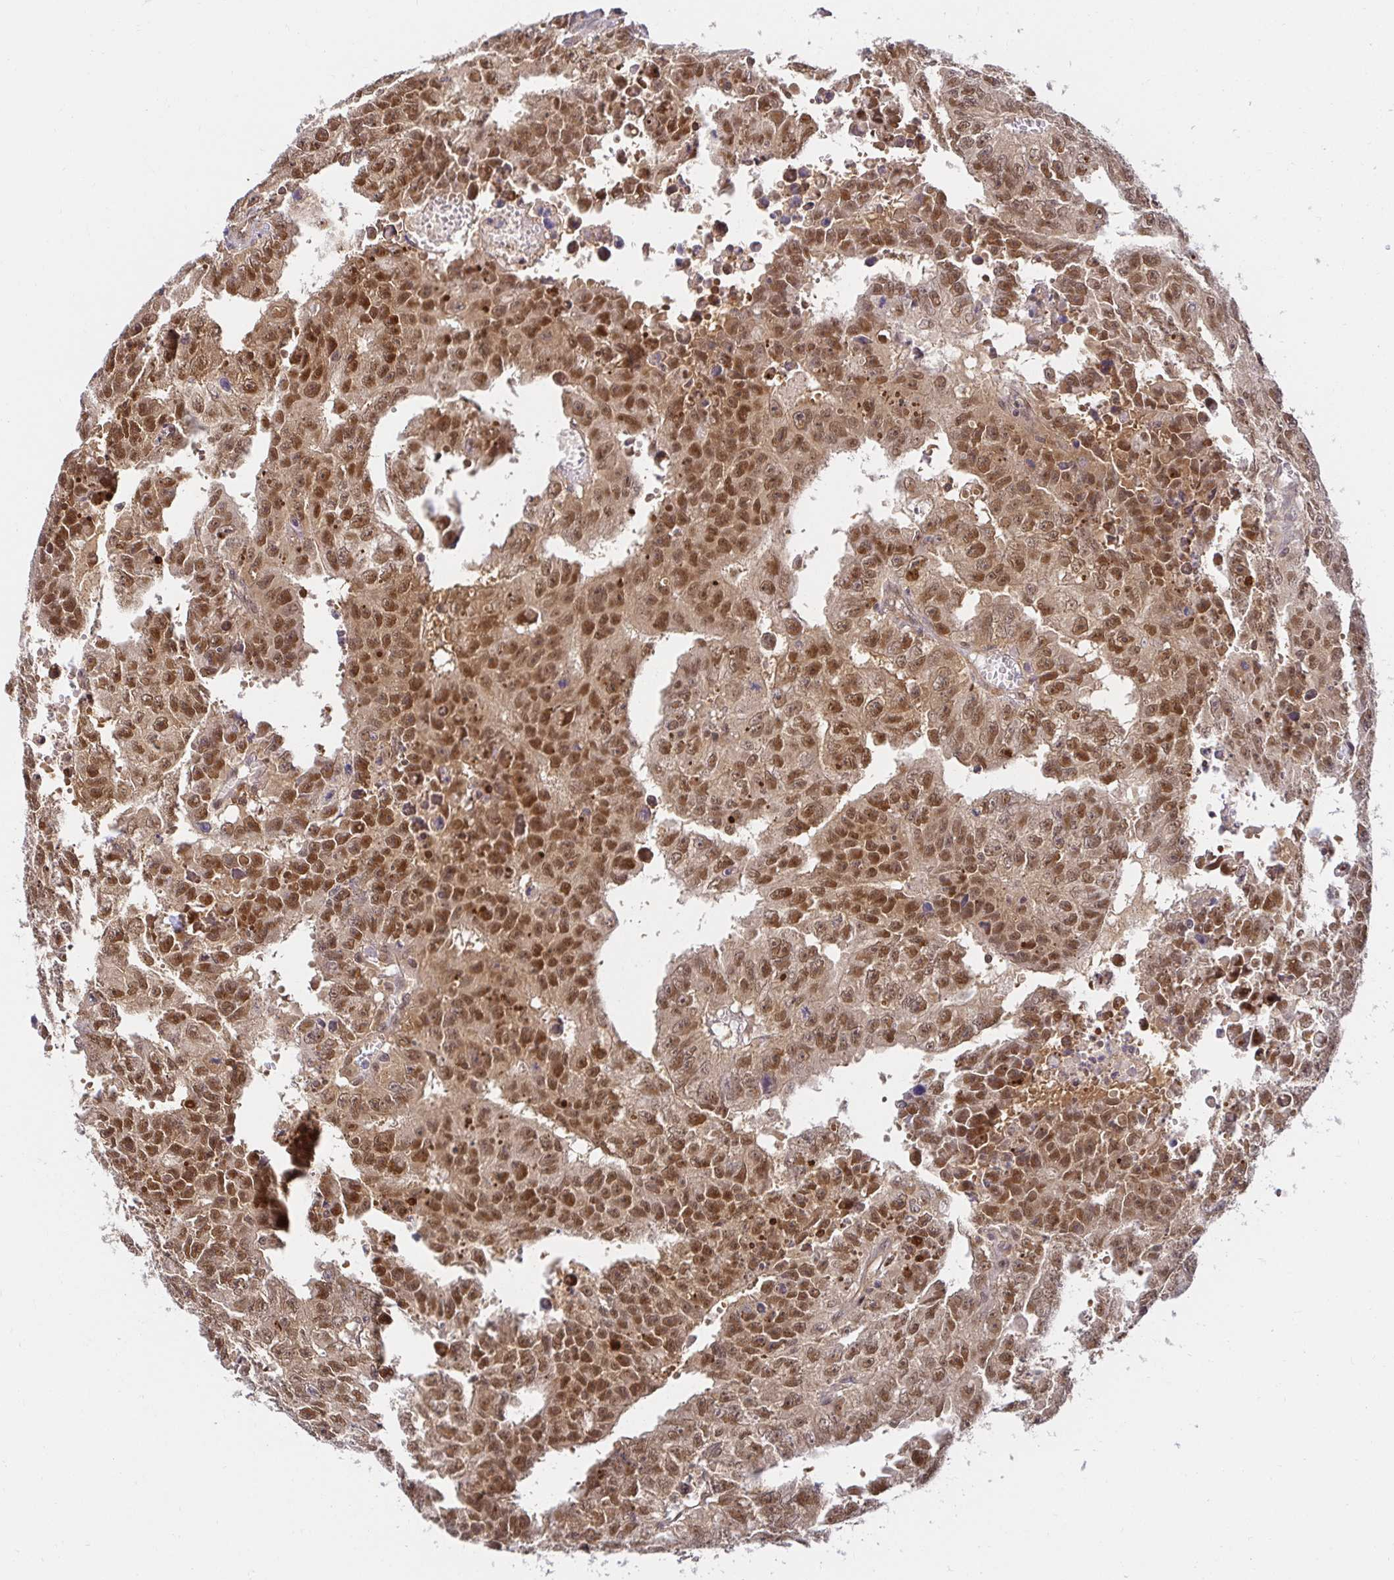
{"staining": {"intensity": "moderate", "quantity": ">75%", "location": "cytoplasmic/membranous,nuclear"}, "tissue": "testis cancer", "cell_type": "Tumor cells", "image_type": "cancer", "snomed": [{"axis": "morphology", "description": "Carcinoma, Embryonal, NOS"}, {"axis": "morphology", "description": "Teratoma, malignant, NOS"}, {"axis": "topography", "description": "Testis"}], "caption": "Immunohistochemical staining of human testis cancer (malignant teratoma) displays medium levels of moderate cytoplasmic/membranous and nuclear protein staining in about >75% of tumor cells.", "gene": "PSMA4", "patient": {"sex": "male", "age": 24}}